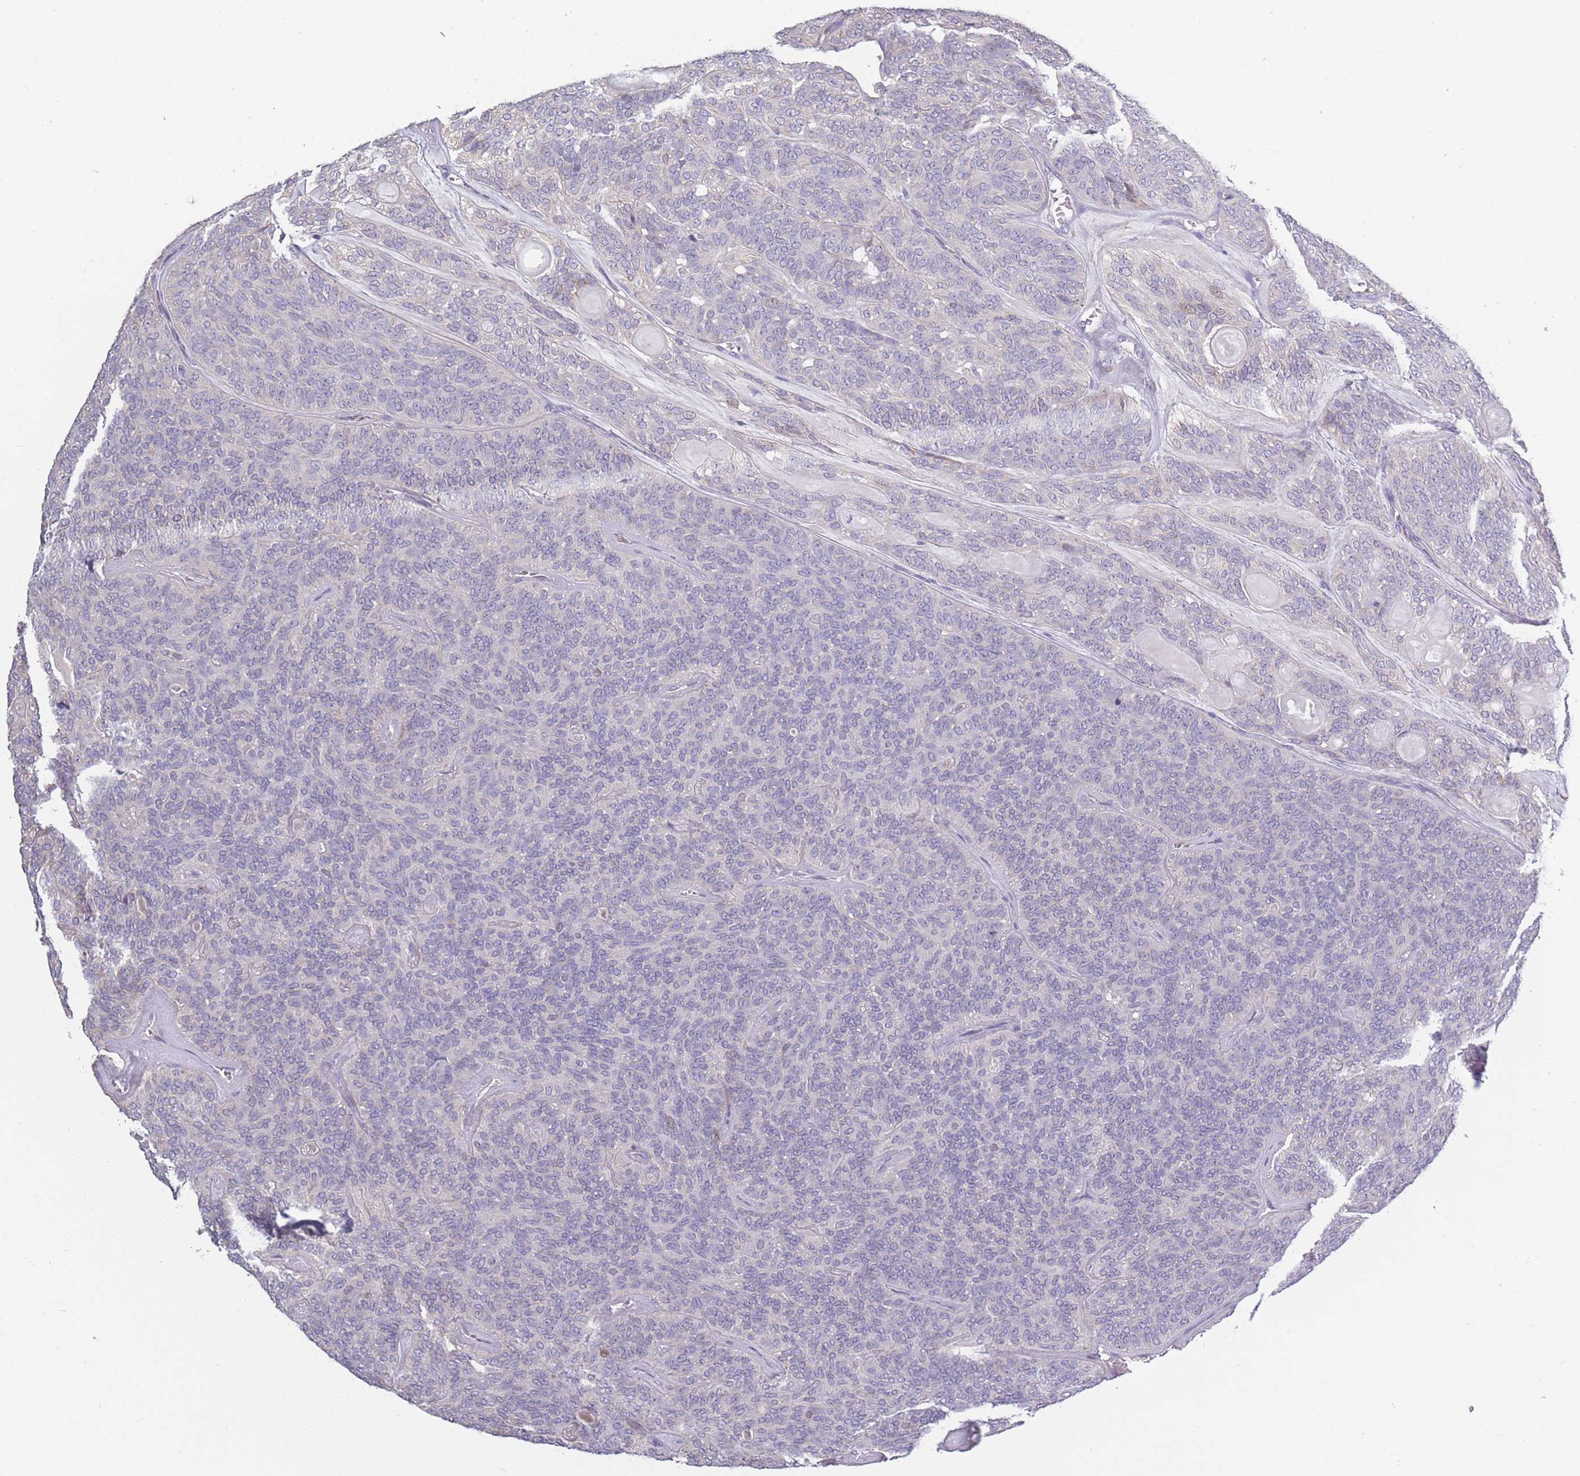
{"staining": {"intensity": "negative", "quantity": "none", "location": "none"}, "tissue": "head and neck cancer", "cell_type": "Tumor cells", "image_type": "cancer", "snomed": [{"axis": "morphology", "description": "Adenocarcinoma, NOS"}, {"axis": "topography", "description": "Head-Neck"}], "caption": "DAB (3,3'-diaminobenzidine) immunohistochemical staining of human head and neck cancer exhibits no significant staining in tumor cells.", "gene": "CCNQ", "patient": {"sex": "male", "age": 66}}